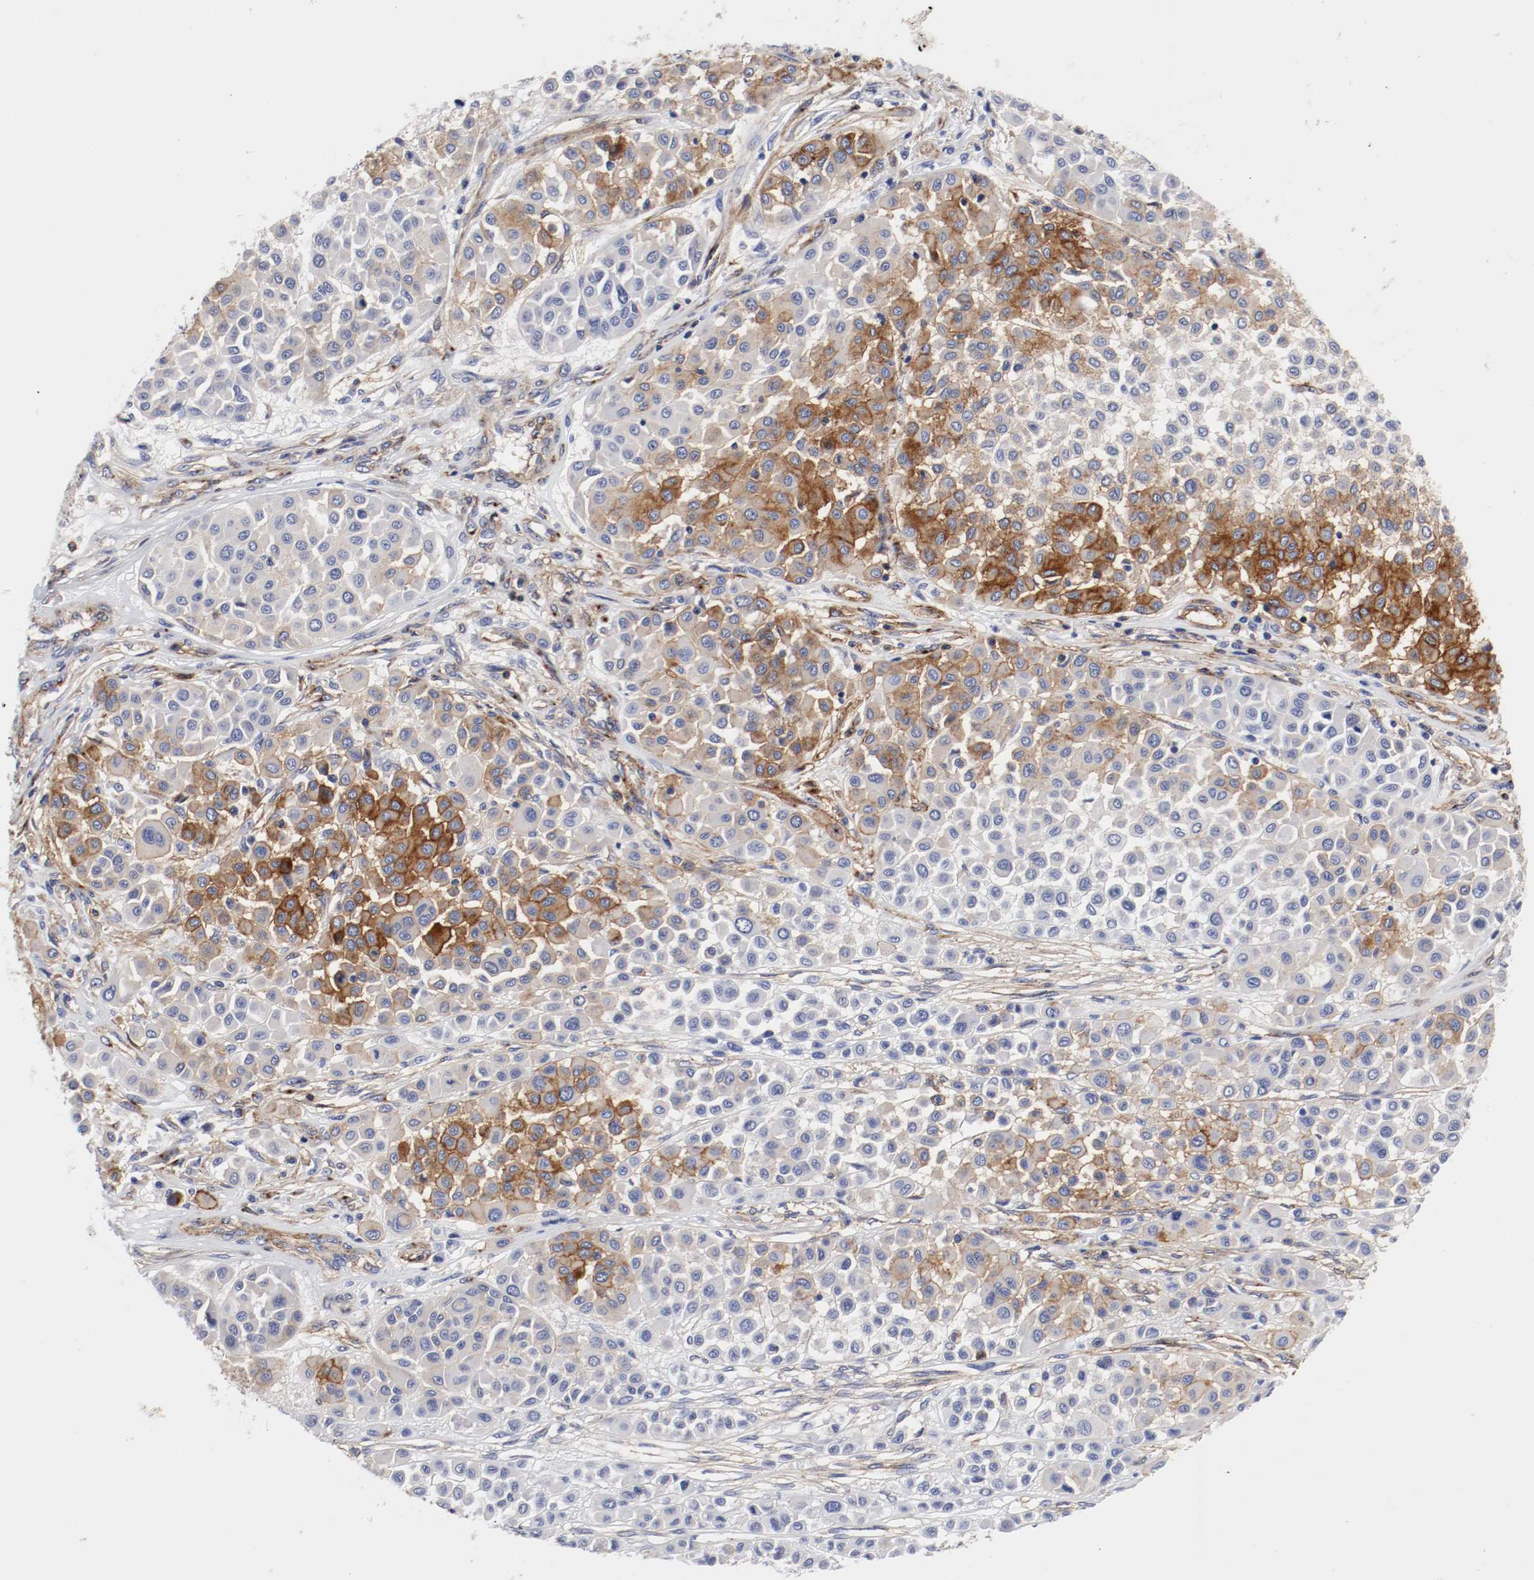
{"staining": {"intensity": "moderate", "quantity": "25%-75%", "location": "cytoplasmic/membranous"}, "tissue": "melanoma", "cell_type": "Tumor cells", "image_type": "cancer", "snomed": [{"axis": "morphology", "description": "Malignant melanoma, Metastatic site"}, {"axis": "topography", "description": "Soft tissue"}], "caption": "A medium amount of moderate cytoplasmic/membranous staining is seen in approximately 25%-75% of tumor cells in melanoma tissue.", "gene": "IFITM1", "patient": {"sex": "male", "age": 41}}